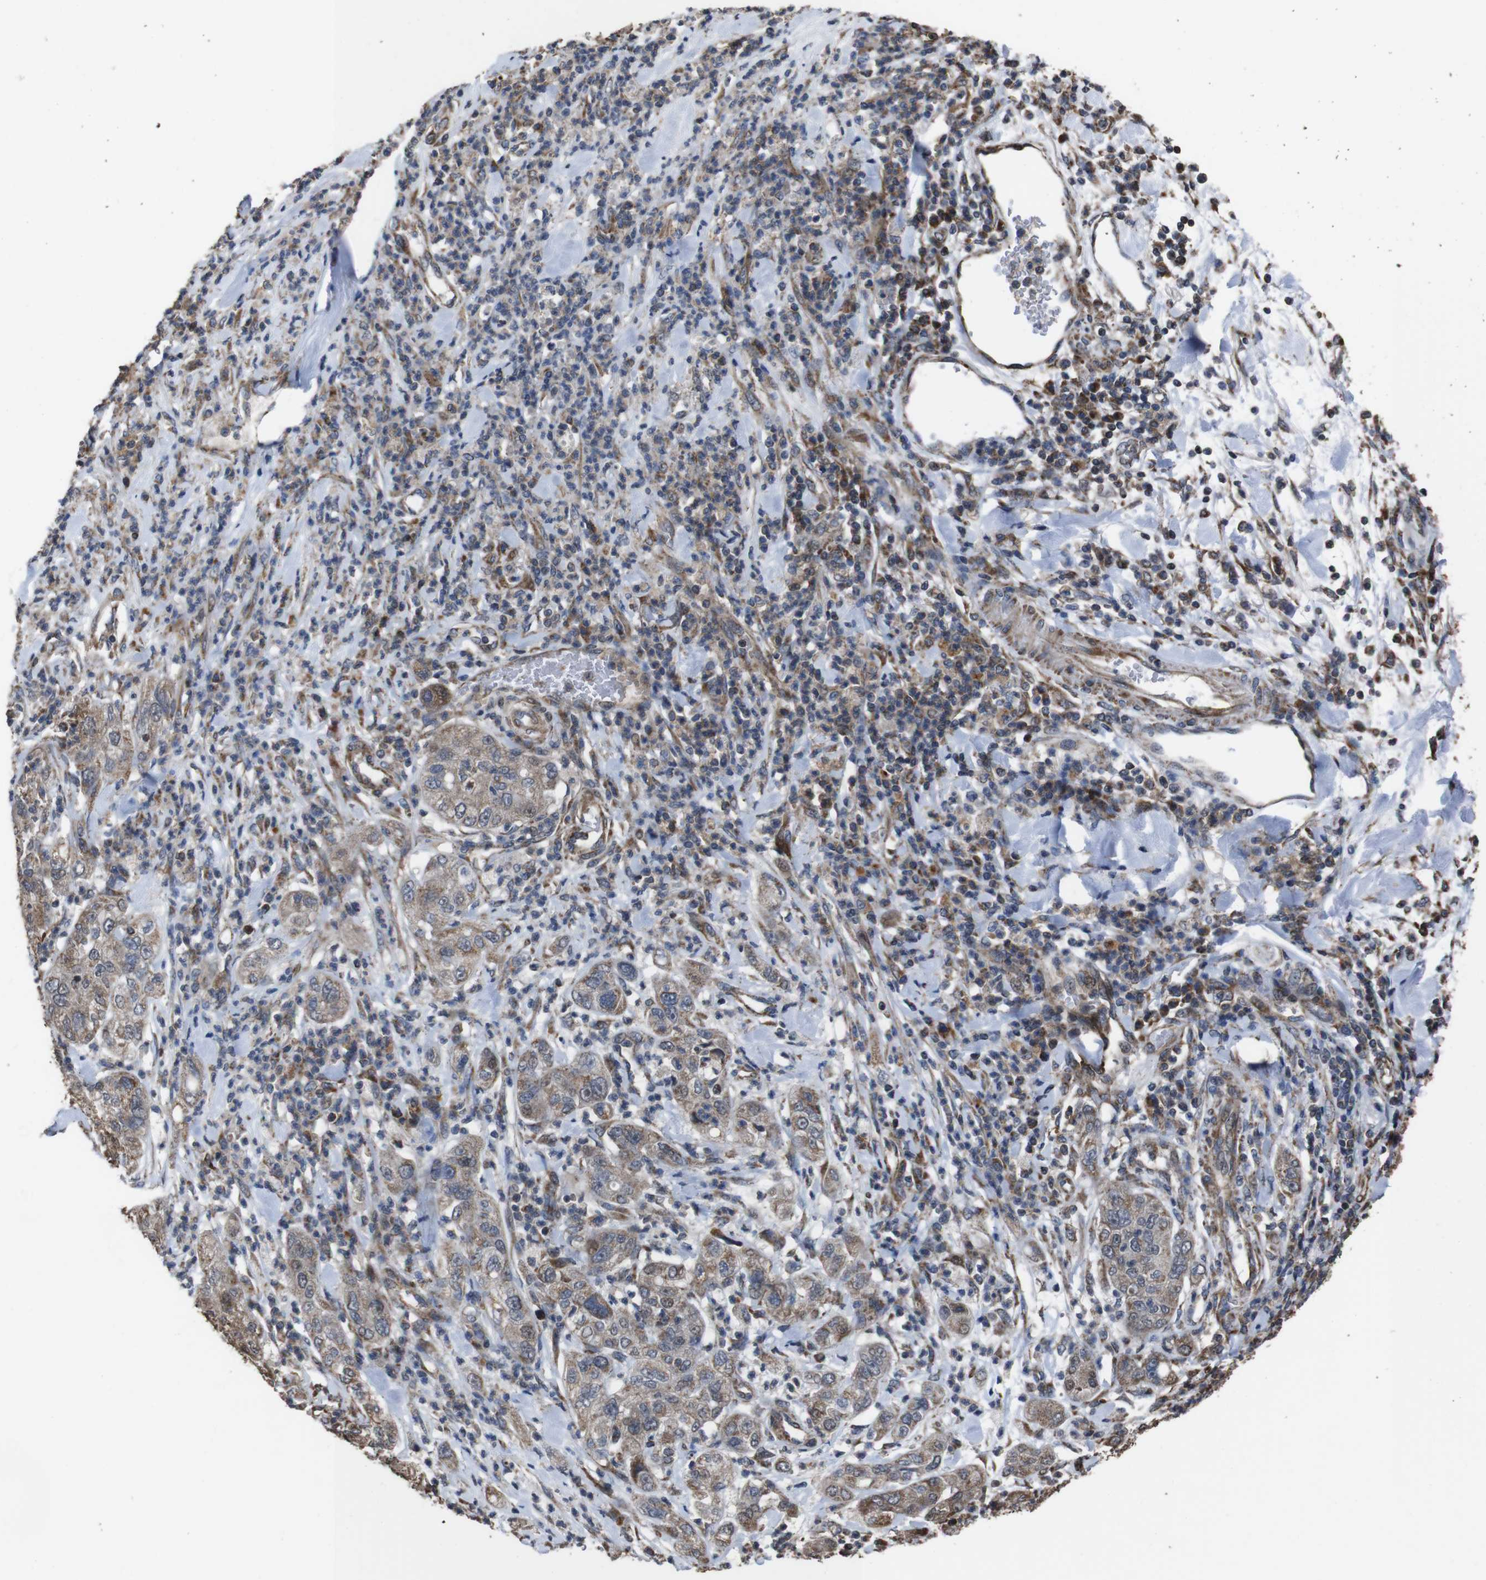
{"staining": {"intensity": "weak", "quantity": ">75%", "location": "cytoplasmic/membranous"}, "tissue": "pancreatic cancer", "cell_type": "Tumor cells", "image_type": "cancer", "snomed": [{"axis": "morphology", "description": "Adenocarcinoma, NOS"}, {"axis": "topography", "description": "Pancreas"}], "caption": "Immunohistochemical staining of human adenocarcinoma (pancreatic) shows low levels of weak cytoplasmic/membranous staining in approximately >75% of tumor cells.", "gene": "SNN", "patient": {"sex": "female", "age": 78}}